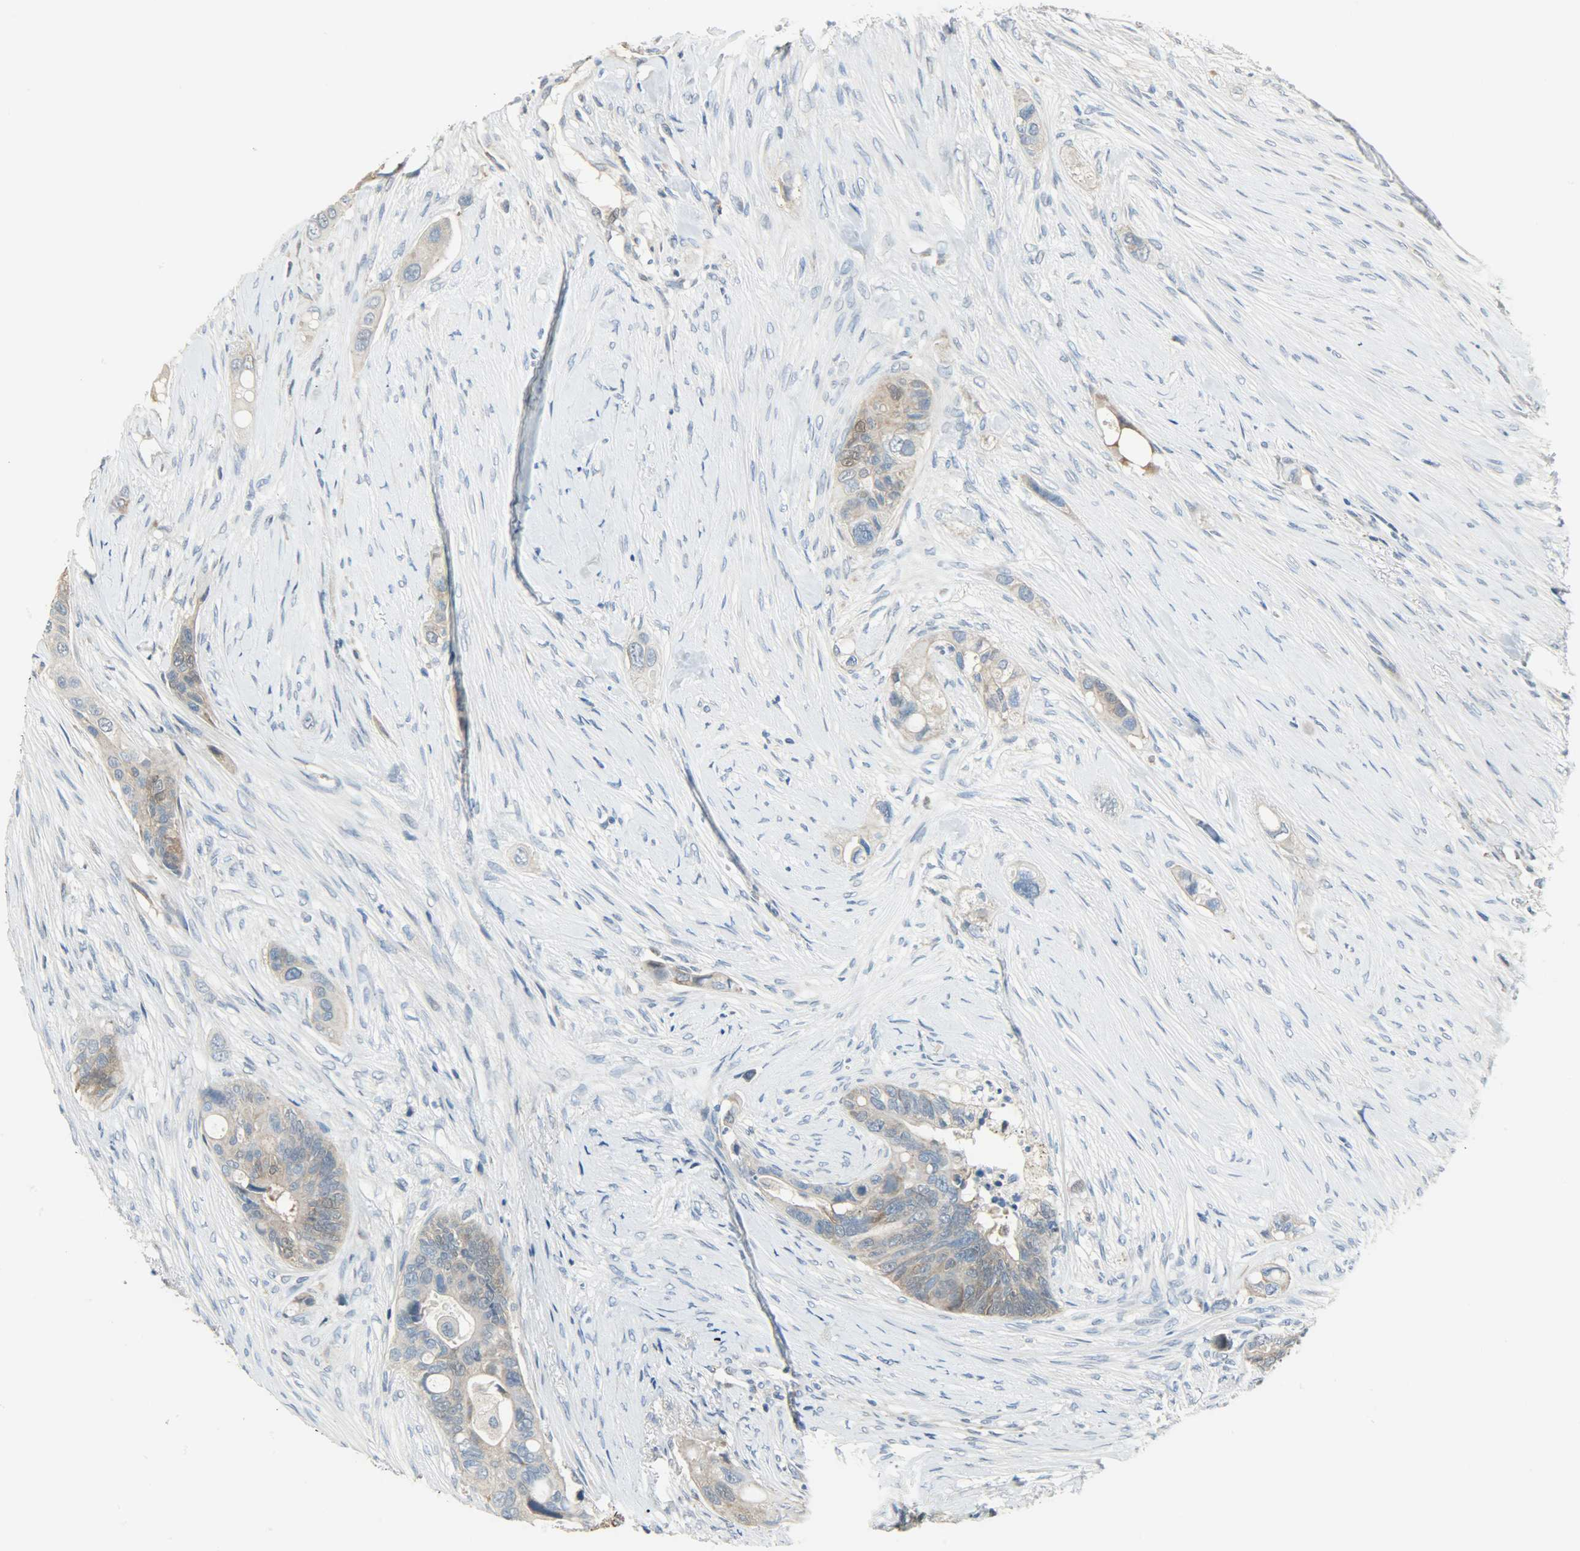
{"staining": {"intensity": "weak", "quantity": ">75%", "location": "cytoplasmic/membranous"}, "tissue": "colorectal cancer", "cell_type": "Tumor cells", "image_type": "cancer", "snomed": [{"axis": "morphology", "description": "Adenocarcinoma, NOS"}, {"axis": "topography", "description": "Colon"}], "caption": "Immunohistochemistry (IHC) (DAB) staining of colorectal adenocarcinoma demonstrates weak cytoplasmic/membranous protein staining in approximately >75% of tumor cells.", "gene": "PPP1R1B", "patient": {"sex": "female", "age": 57}}